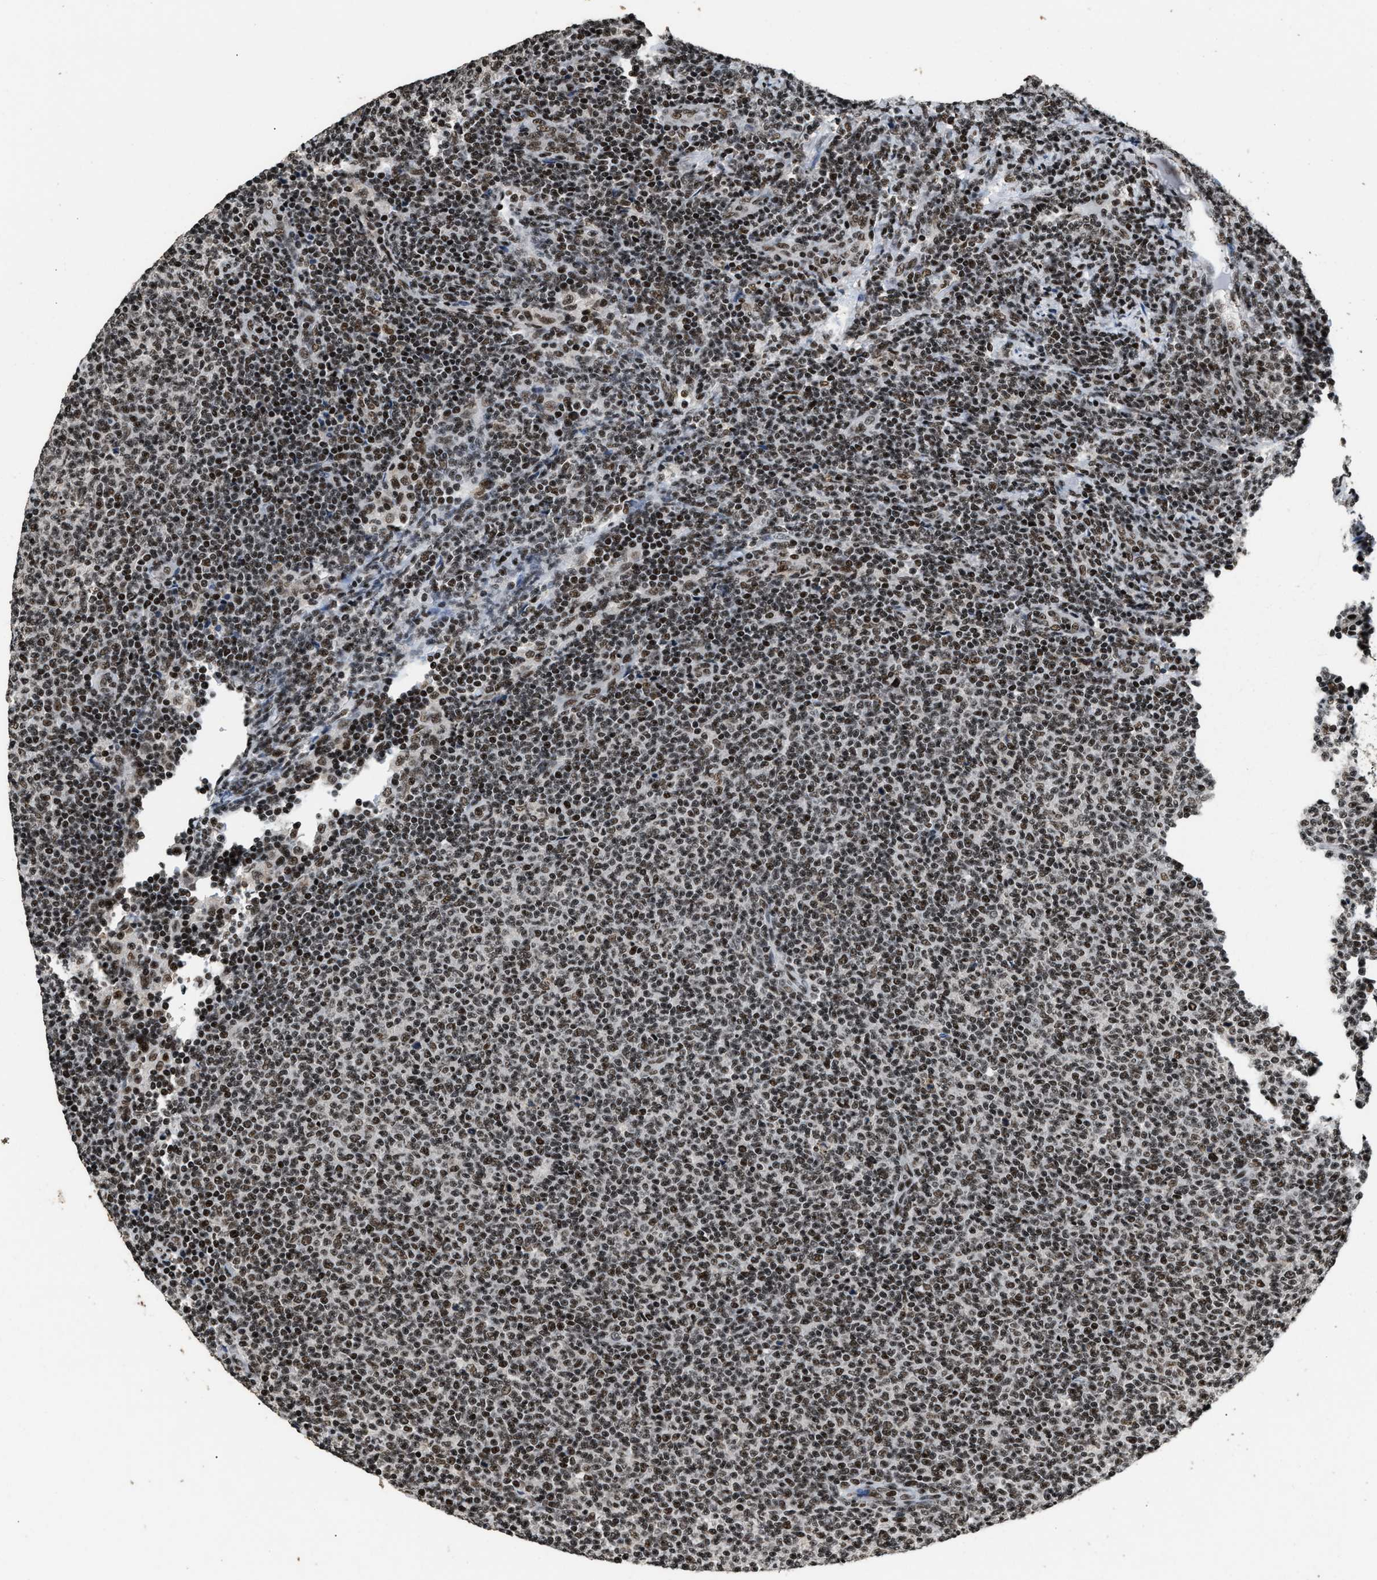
{"staining": {"intensity": "moderate", "quantity": ">75%", "location": "nuclear"}, "tissue": "lymphoma", "cell_type": "Tumor cells", "image_type": "cancer", "snomed": [{"axis": "morphology", "description": "Malignant lymphoma, non-Hodgkin's type, Low grade"}, {"axis": "topography", "description": "Lymph node"}], "caption": "Low-grade malignant lymphoma, non-Hodgkin's type stained with a brown dye shows moderate nuclear positive expression in approximately >75% of tumor cells.", "gene": "RAD21", "patient": {"sex": "male", "age": 66}}